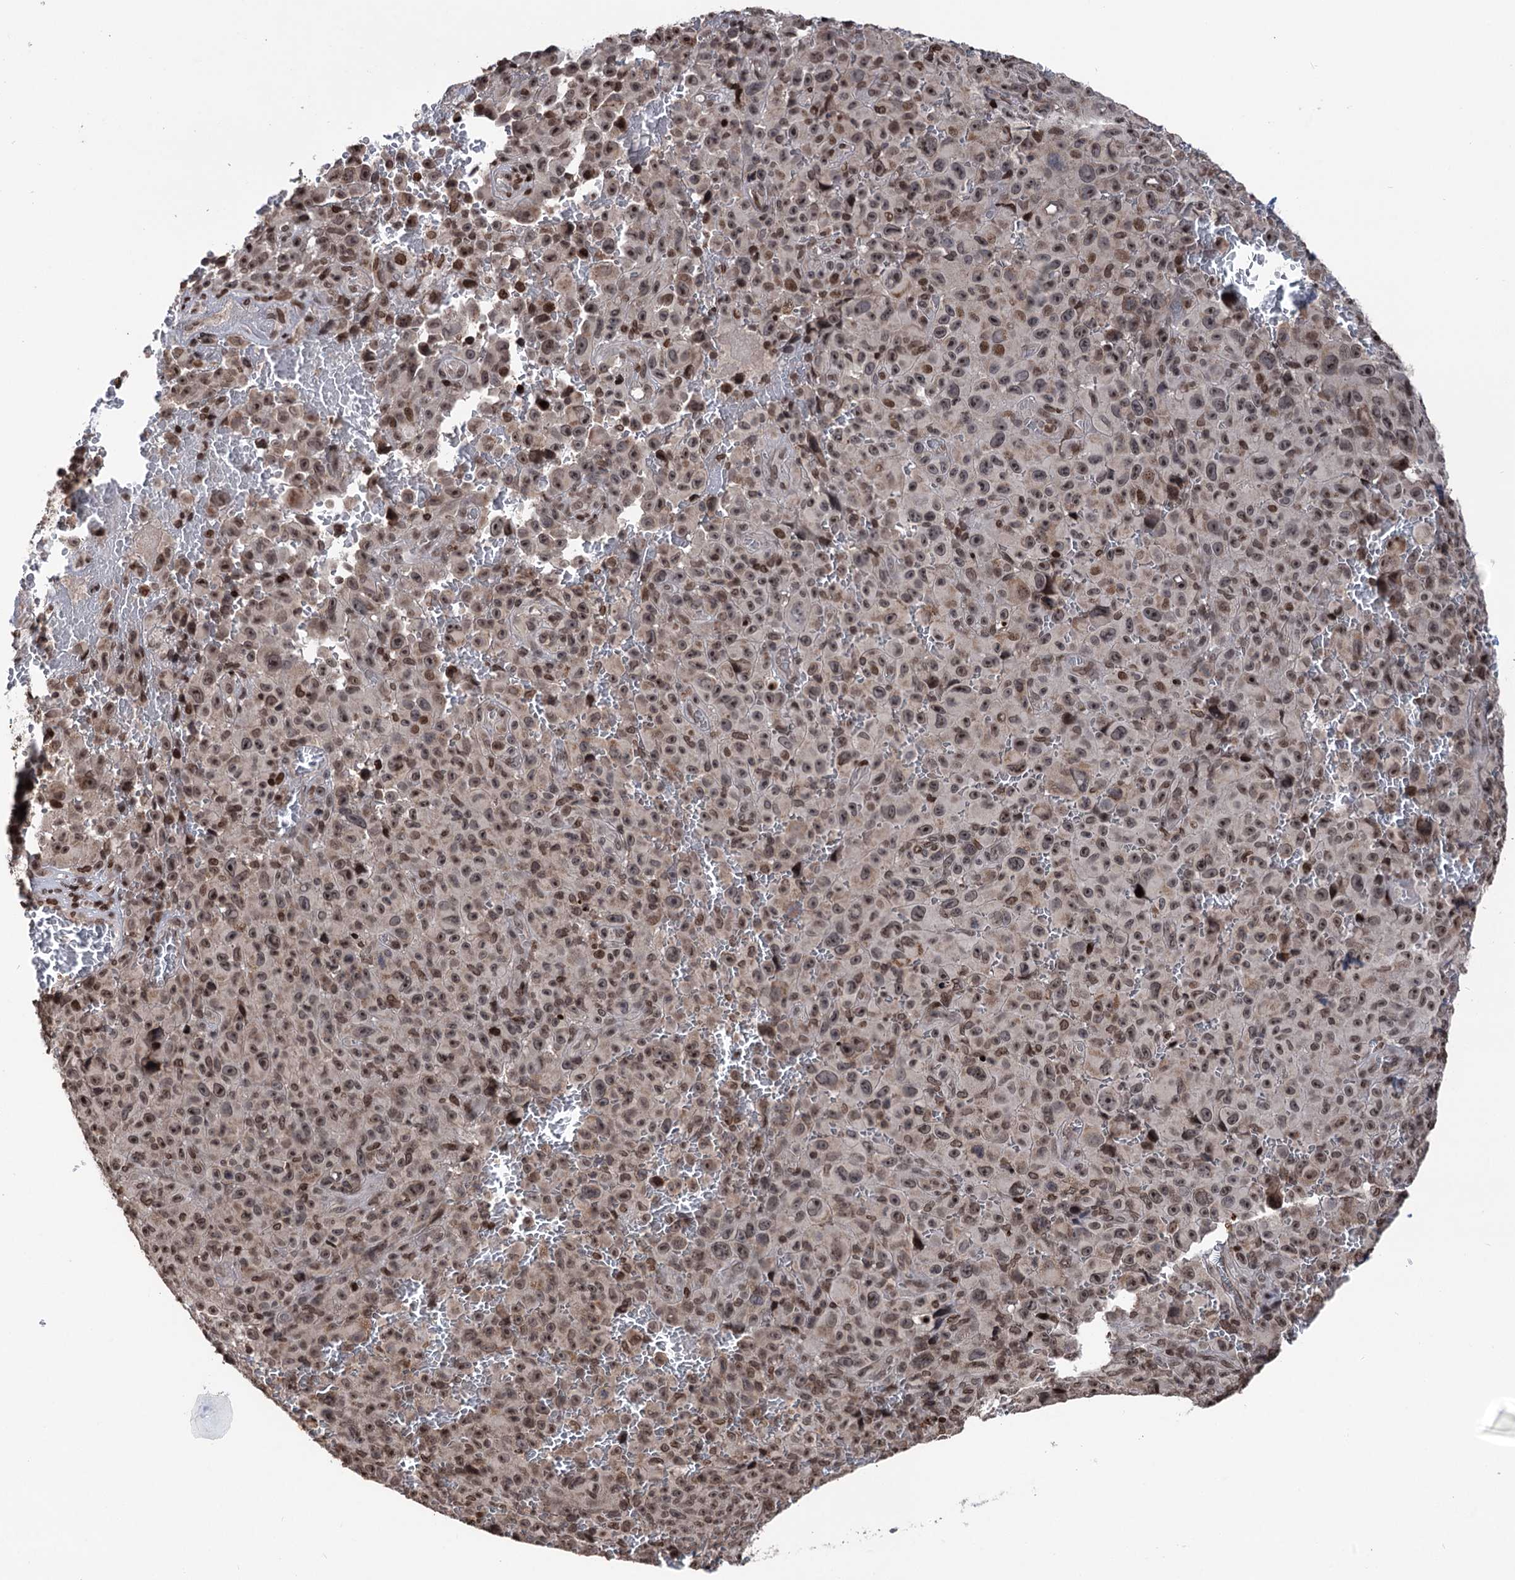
{"staining": {"intensity": "moderate", "quantity": ">75%", "location": "nuclear"}, "tissue": "melanoma", "cell_type": "Tumor cells", "image_type": "cancer", "snomed": [{"axis": "morphology", "description": "Malignant melanoma, NOS"}, {"axis": "topography", "description": "Skin"}], "caption": "This photomicrograph reveals immunohistochemistry staining of melanoma, with medium moderate nuclear staining in about >75% of tumor cells.", "gene": "CCDC77", "patient": {"sex": "female", "age": 82}}